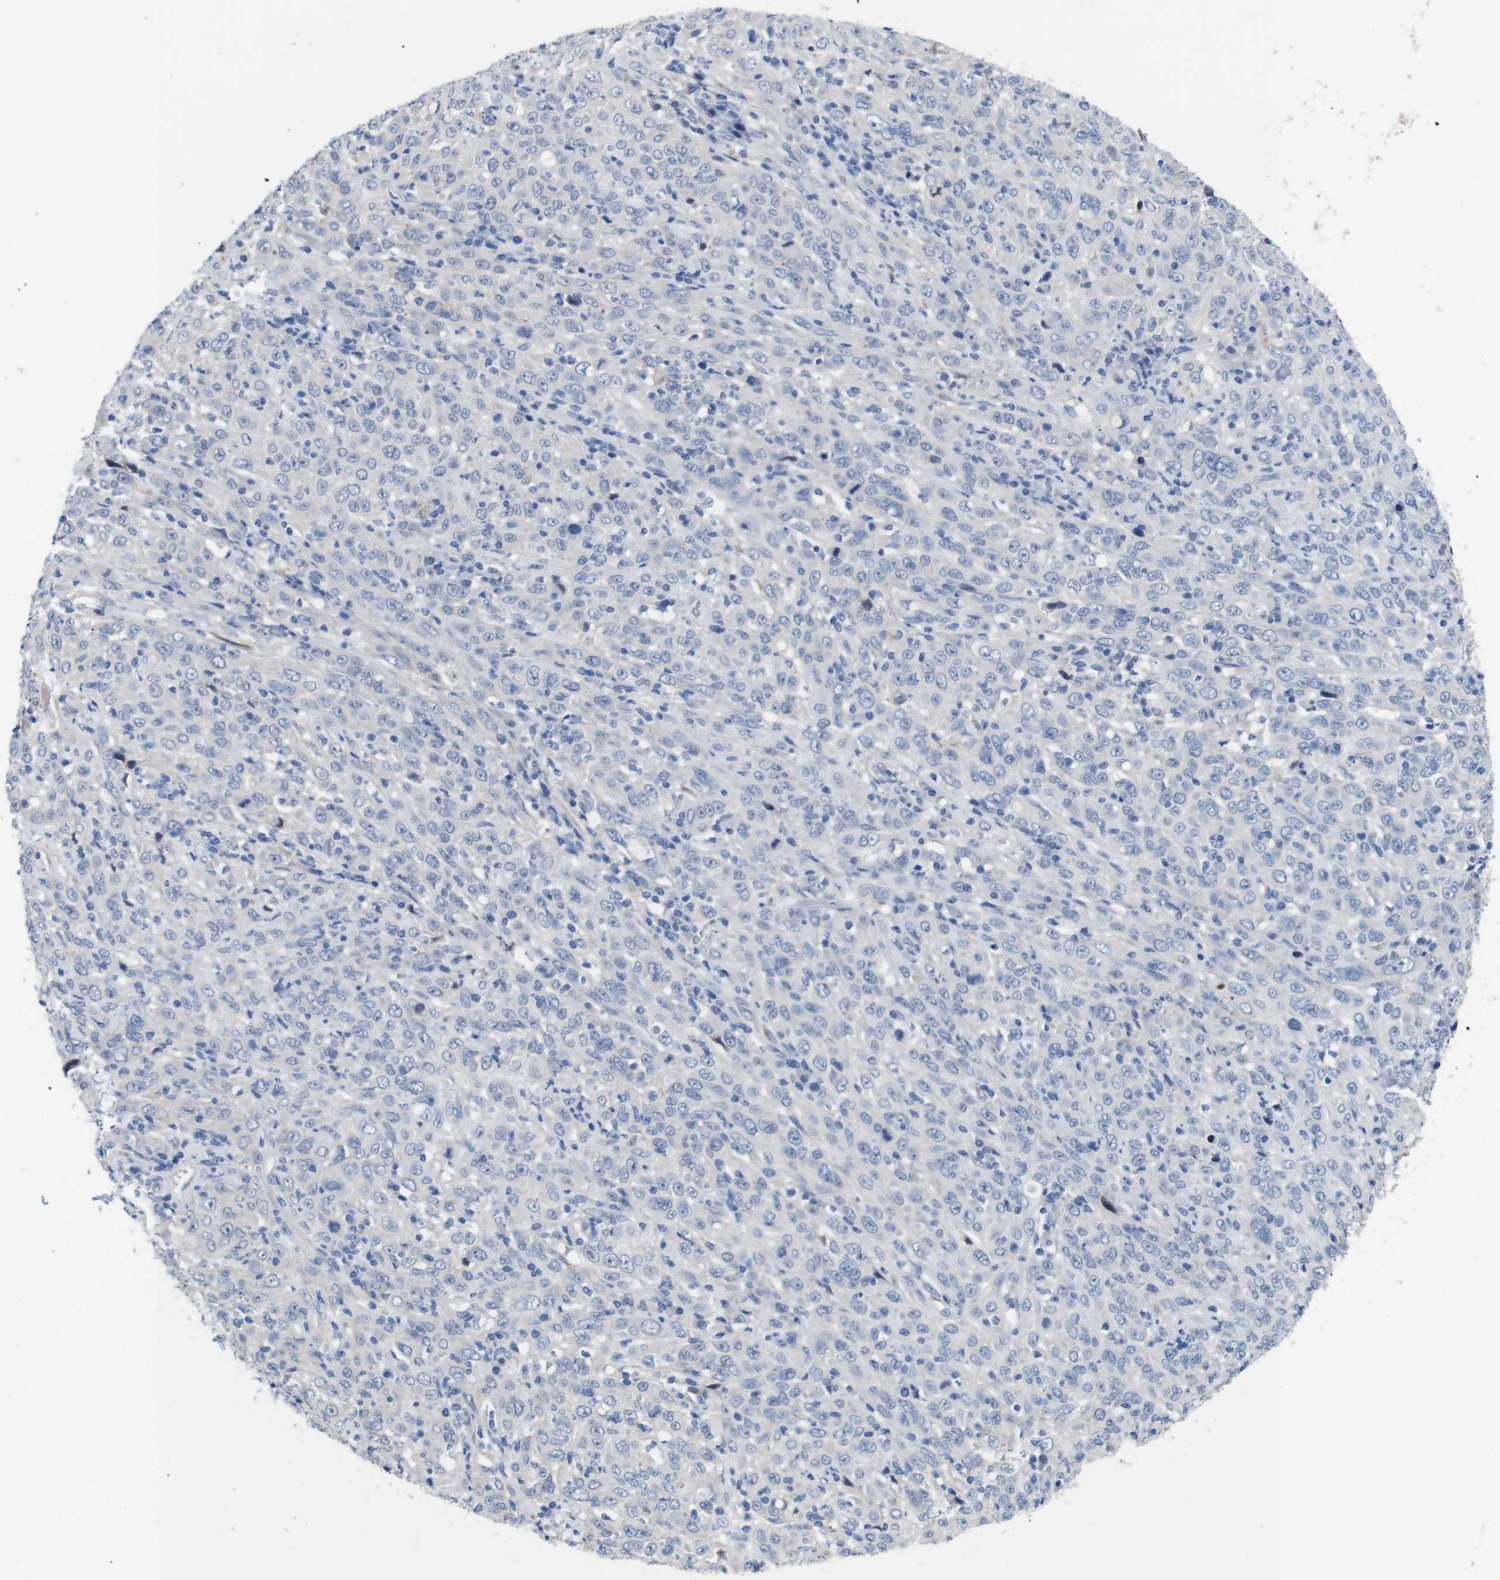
{"staining": {"intensity": "negative", "quantity": "none", "location": "none"}, "tissue": "cervical cancer", "cell_type": "Tumor cells", "image_type": "cancer", "snomed": [{"axis": "morphology", "description": "Squamous cell carcinoma, NOS"}, {"axis": "topography", "description": "Cervix"}], "caption": "Immunohistochemical staining of cervical cancer (squamous cell carcinoma) exhibits no significant positivity in tumor cells. Nuclei are stained in blue.", "gene": "C1RL", "patient": {"sex": "female", "age": 46}}